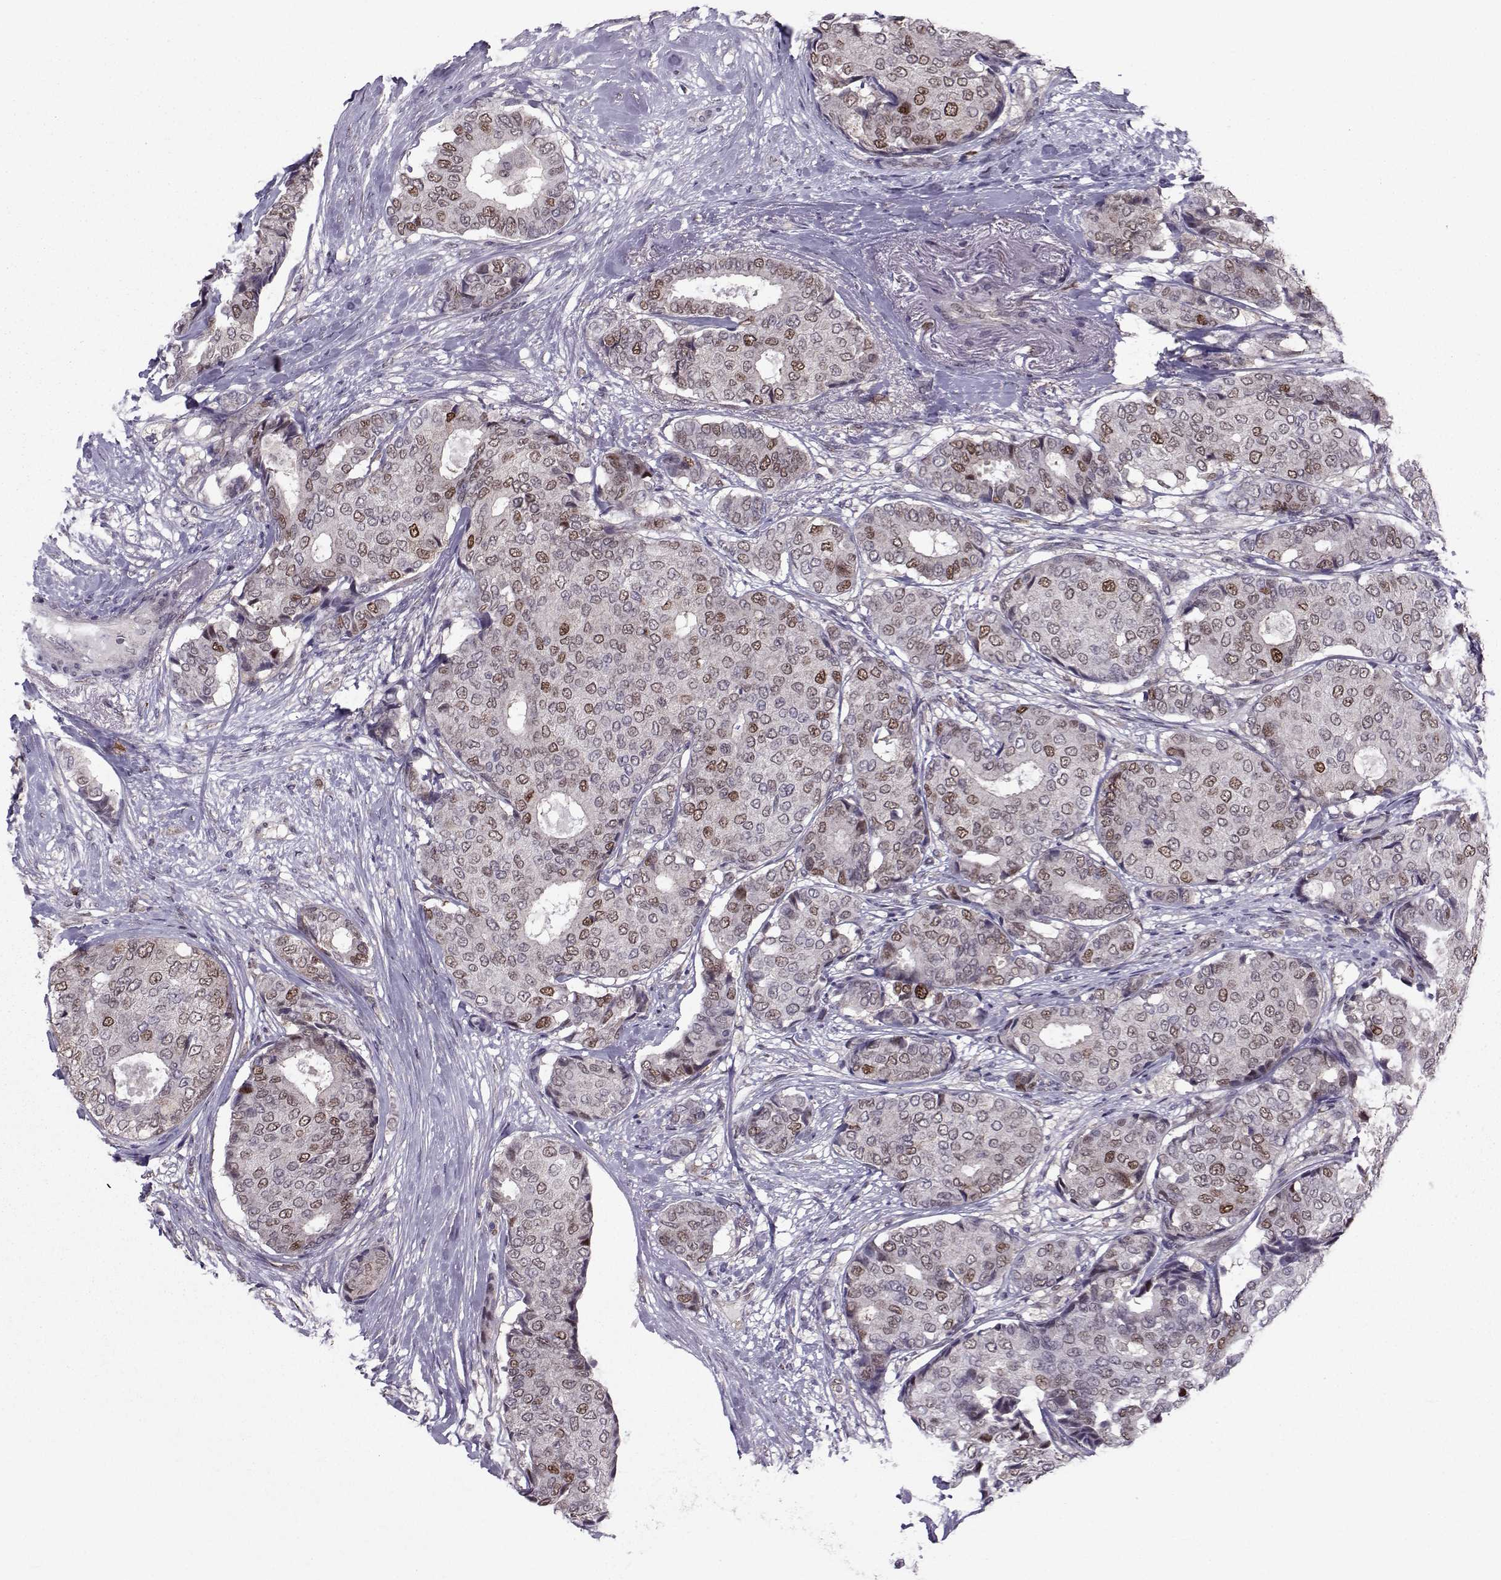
{"staining": {"intensity": "strong", "quantity": "25%-75%", "location": "nuclear"}, "tissue": "breast cancer", "cell_type": "Tumor cells", "image_type": "cancer", "snomed": [{"axis": "morphology", "description": "Duct carcinoma"}, {"axis": "topography", "description": "Breast"}], "caption": "Protein expression analysis of infiltrating ductal carcinoma (breast) displays strong nuclear positivity in about 25%-75% of tumor cells. (Stains: DAB in brown, nuclei in blue, Microscopy: brightfield microscopy at high magnification).", "gene": "CDK4", "patient": {"sex": "female", "age": 75}}